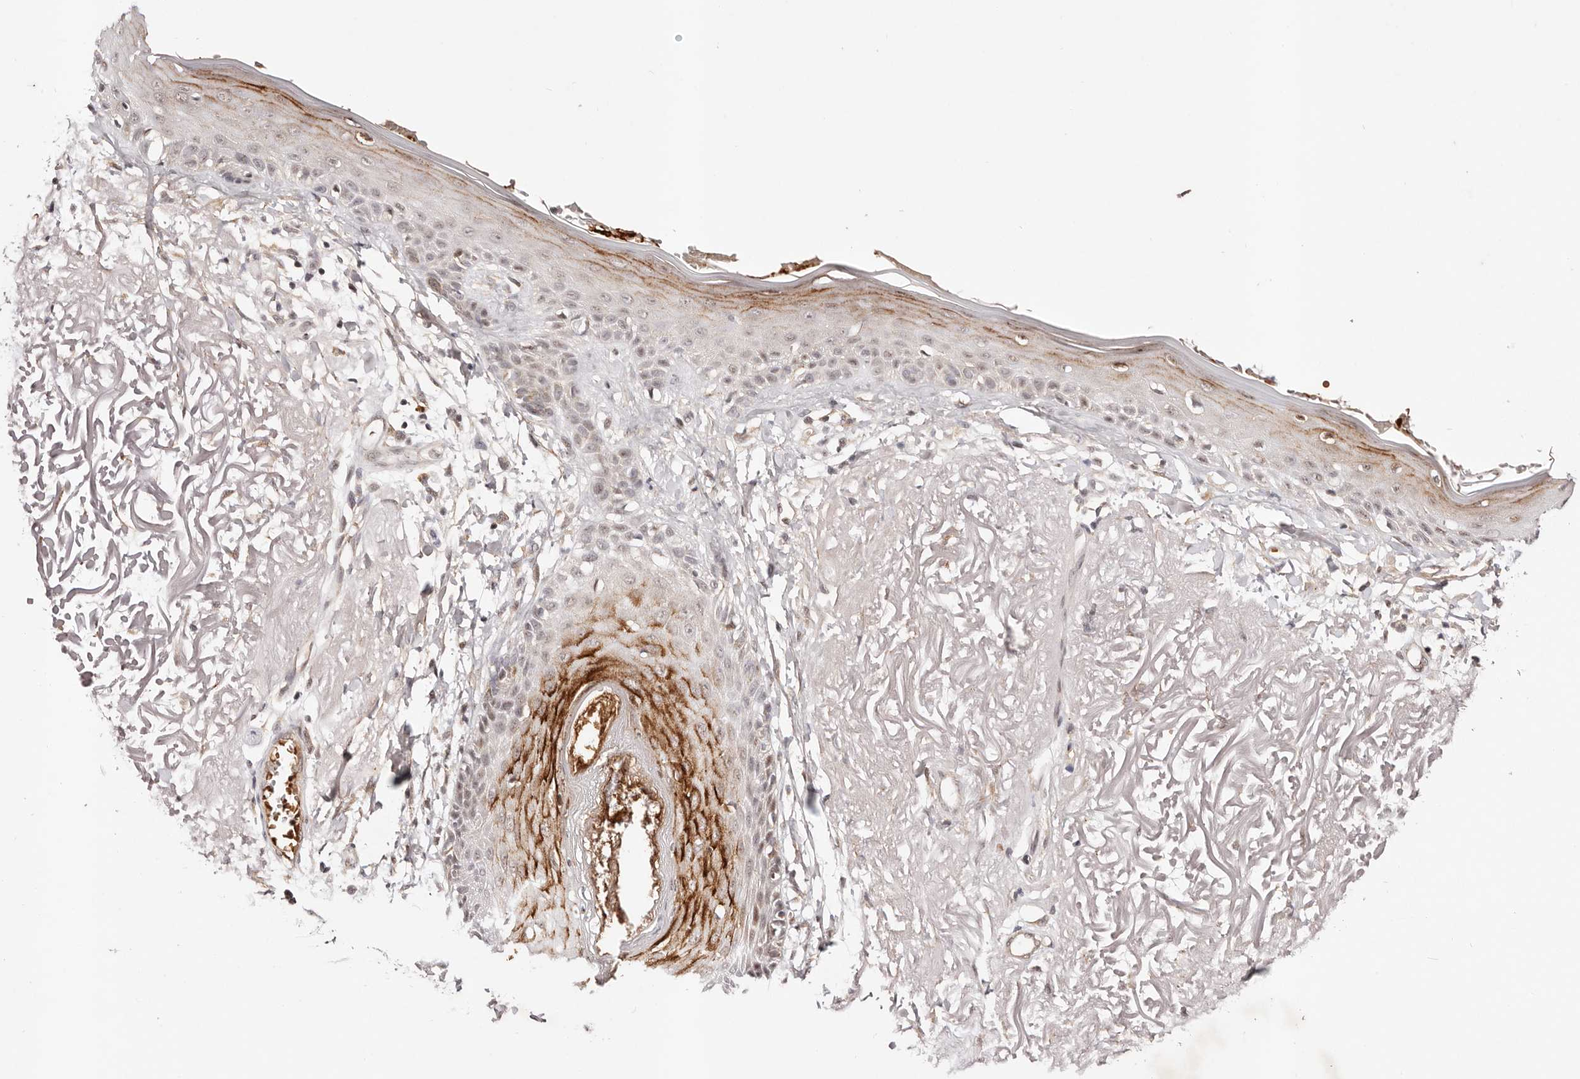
{"staining": {"intensity": "weak", "quantity": ">75%", "location": "cytoplasmic/membranous,nuclear"}, "tissue": "skin", "cell_type": "Fibroblasts", "image_type": "normal", "snomed": [{"axis": "morphology", "description": "Normal tissue, NOS"}, {"axis": "topography", "description": "Skin"}, {"axis": "topography", "description": "Skeletal muscle"}], "caption": "Protein staining shows weak cytoplasmic/membranous,nuclear positivity in approximately >75% of fibroblasts in unremarkable skin. (DAB IHC, brown staining for protein, blue staining for nuclei).", "gene": "WRN", "patient": {"sex": "male", "age": 83}}